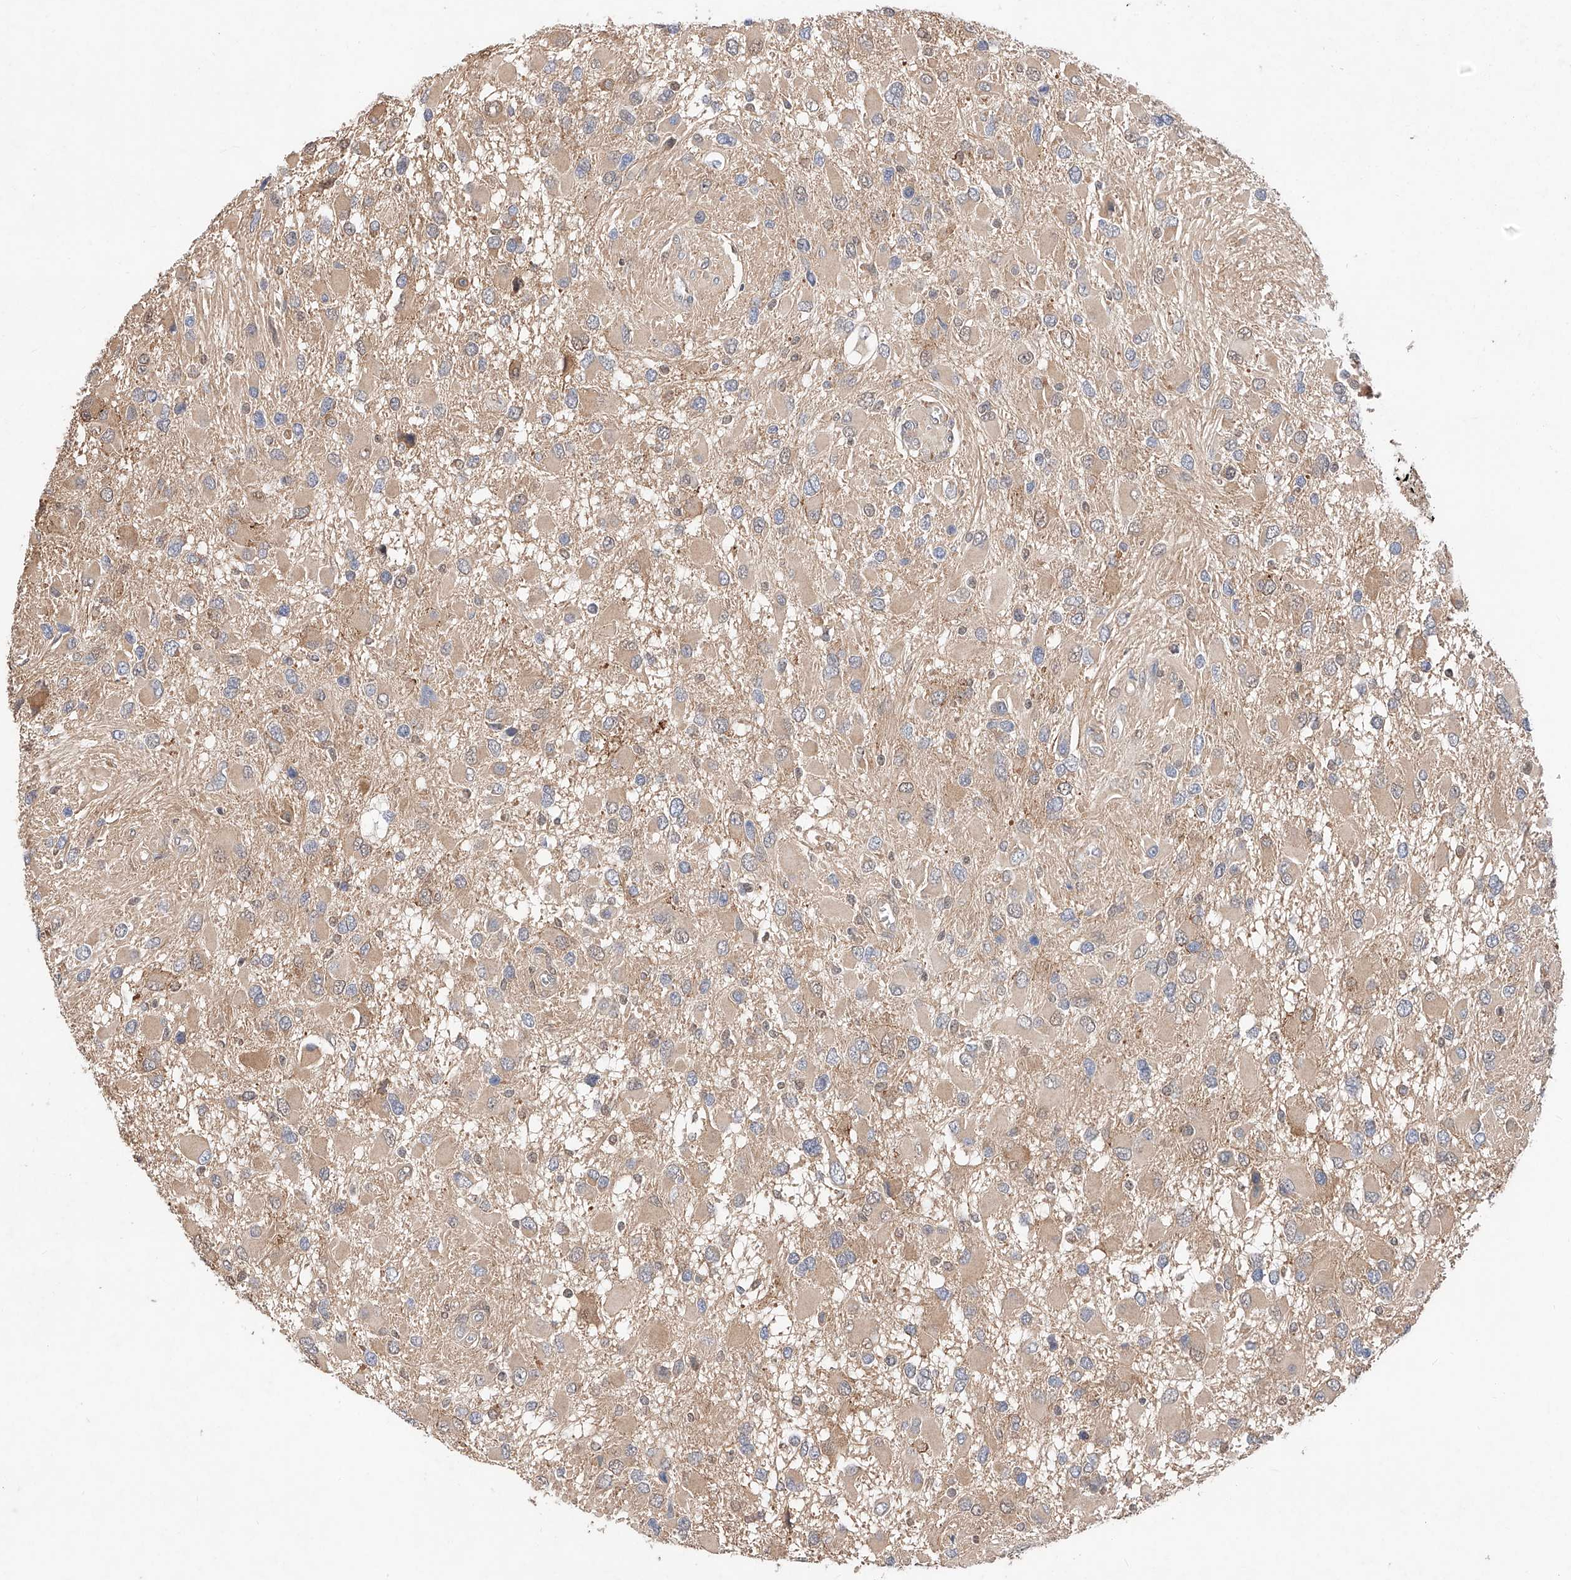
{"staining": {"intensity": "weak", "quantity": "25%-75%", "location": "cytoplasmic/membranous"}, "tissue": "glioma", "cell_type": "Tumor cells", "image_type": "cancer", "snomed": [{"axis": "morphology", "description": "Glioma, malignant, High grade"}, {"axis": "topography", "description": "Brain"}], "caption": "Protein expression by IHC exhibits weak cytoplasmic/membranous staining in about 25%-75% of tumor cells in malignant glioma (high-grade). The staining was performed using DAB (3,3'-diaminobenzidine) to visualize the protein expression in brown, while the nuclei were stained in blue with hematoxylin (Magnification: 20x).", "gene": "ZSCAN4", "patient": {"sex": "male", "age": 53}}